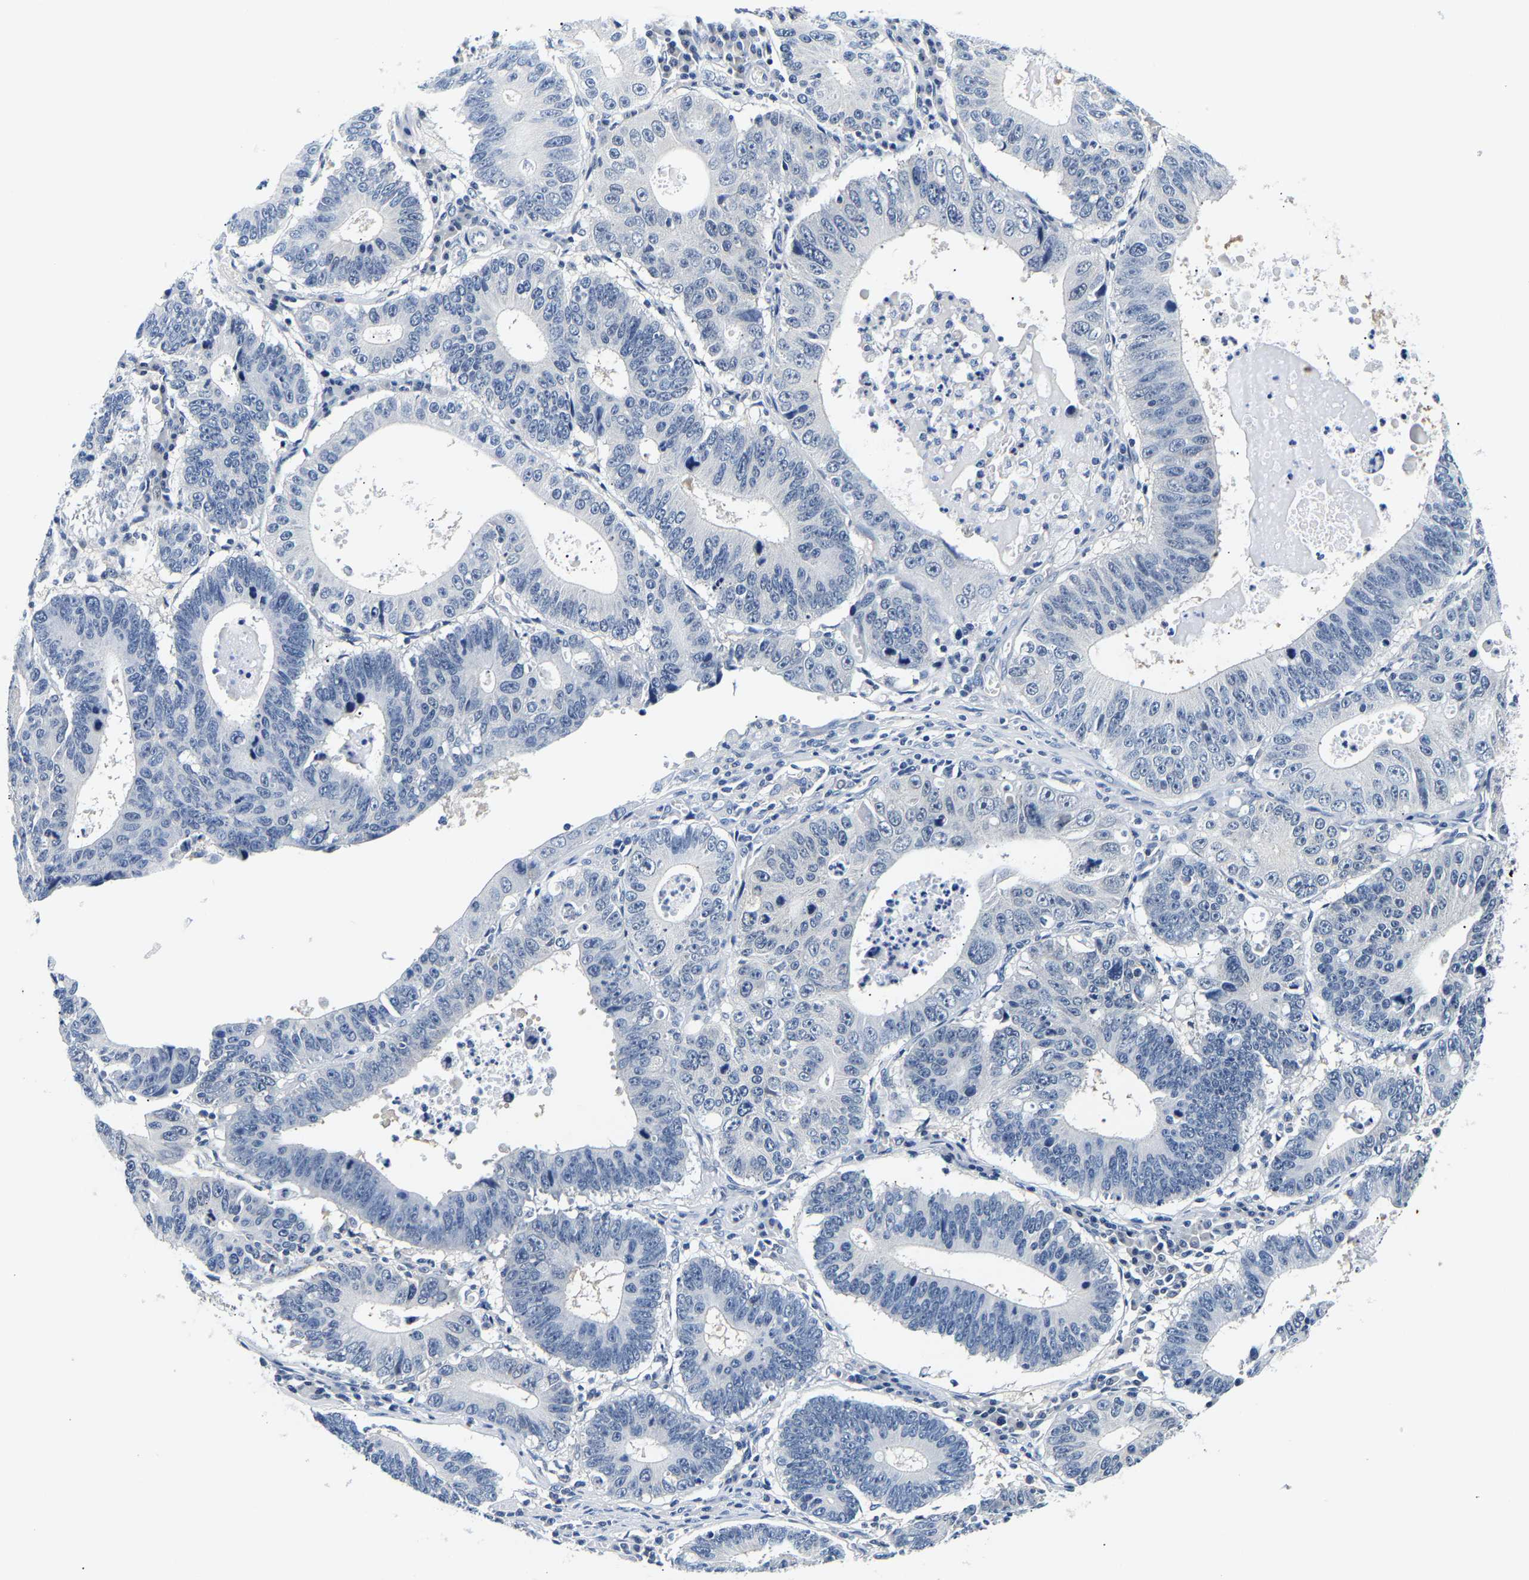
{"staining": {"intensity": "negative", "quantity": "none", "location": "none"}, "tissue": "stomach cancer", "cell_type": "Tumor cells", "image_type": "cancer", "snomed": [{"axis": "morphology", "description": "Adenocarcinoma, NOS"}, {"axis": "topography", "description": "Stomach"}], "caption": "The image shows no significant expression in tumor cells of stomach cancer. The staining was performed using DAB to visualize the protein expression in brown, while the nuclei were stained in blue with hematoxylin (Magnification: 20x).", "gene": "UCHL3", "patient": {"sex": "male", "age": 59}}